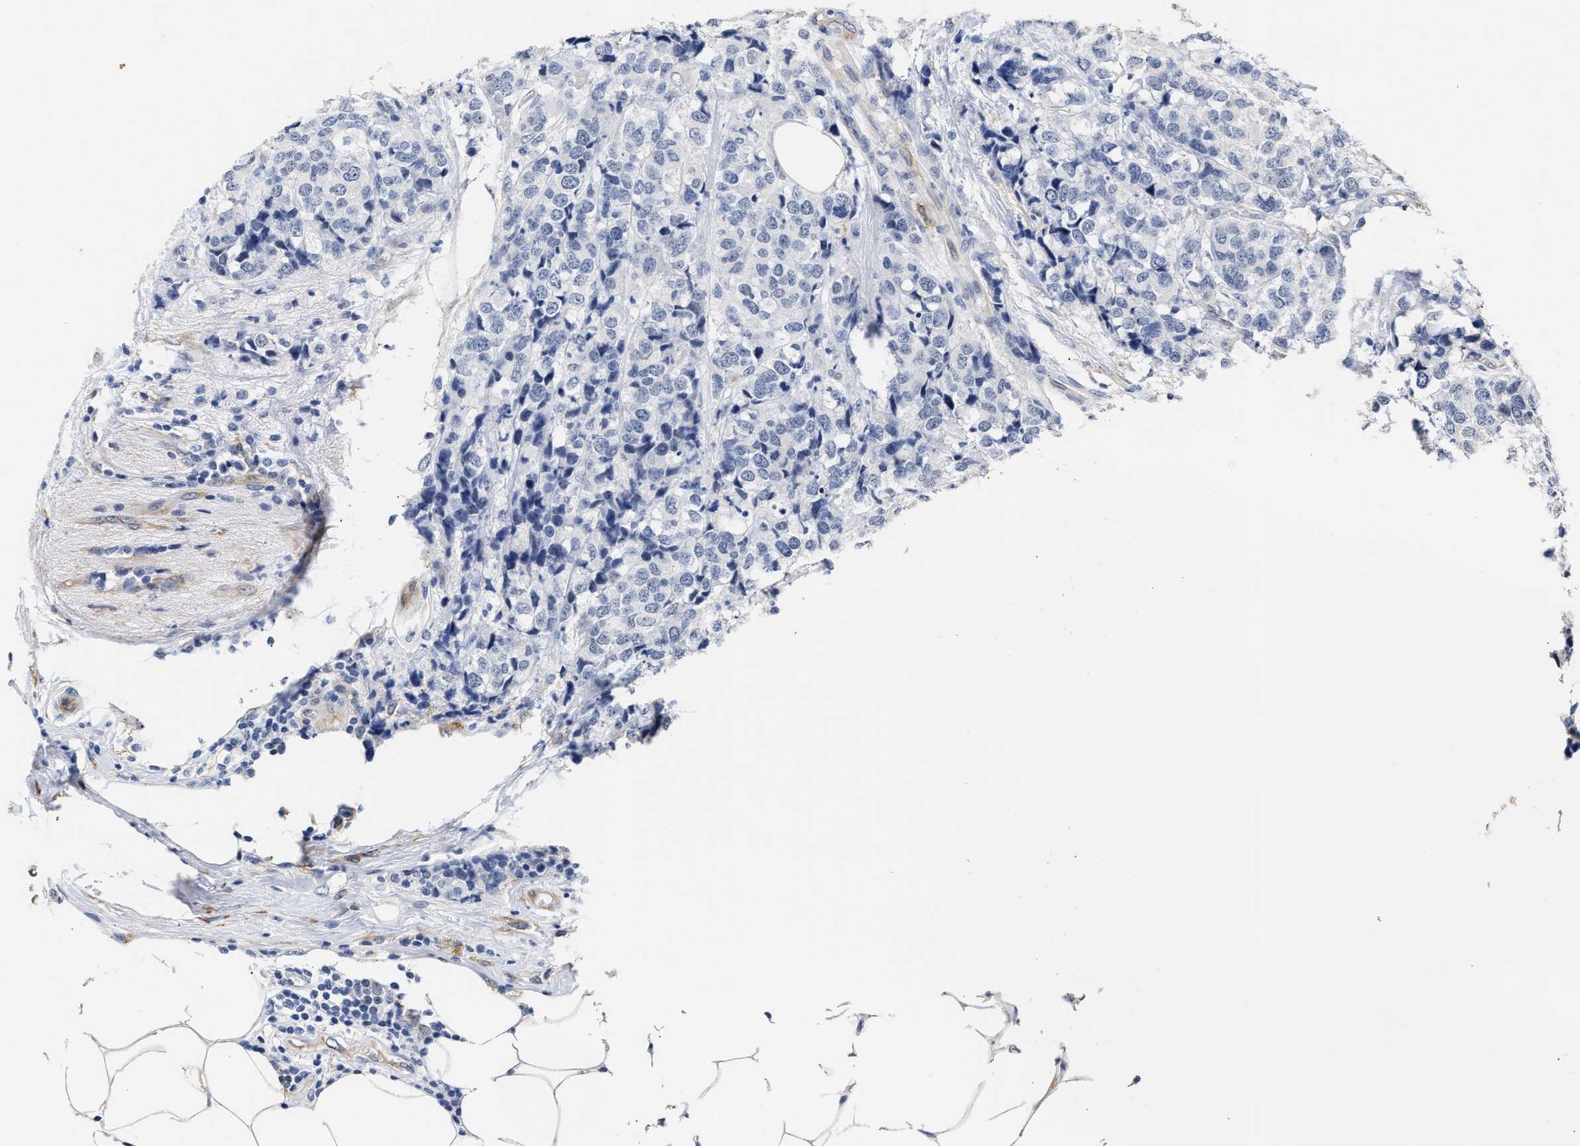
{"staining": {"intensity": "negative", "quantity": "none", "location": "none"}, "tissue": "breast cancer", "cell_type": "Tumor cells", "image_type": "cancer", "snomed": [{"axis": "morphology", "description": "Lobular carcinoma"}, {"axis": "topography", "description": "Breast"}], "caption": "Tumor cells are negative for brown protein staining in breast cancer.", "gene": "AHNAK2", "patient": {"sex": "female", "age": 59}}